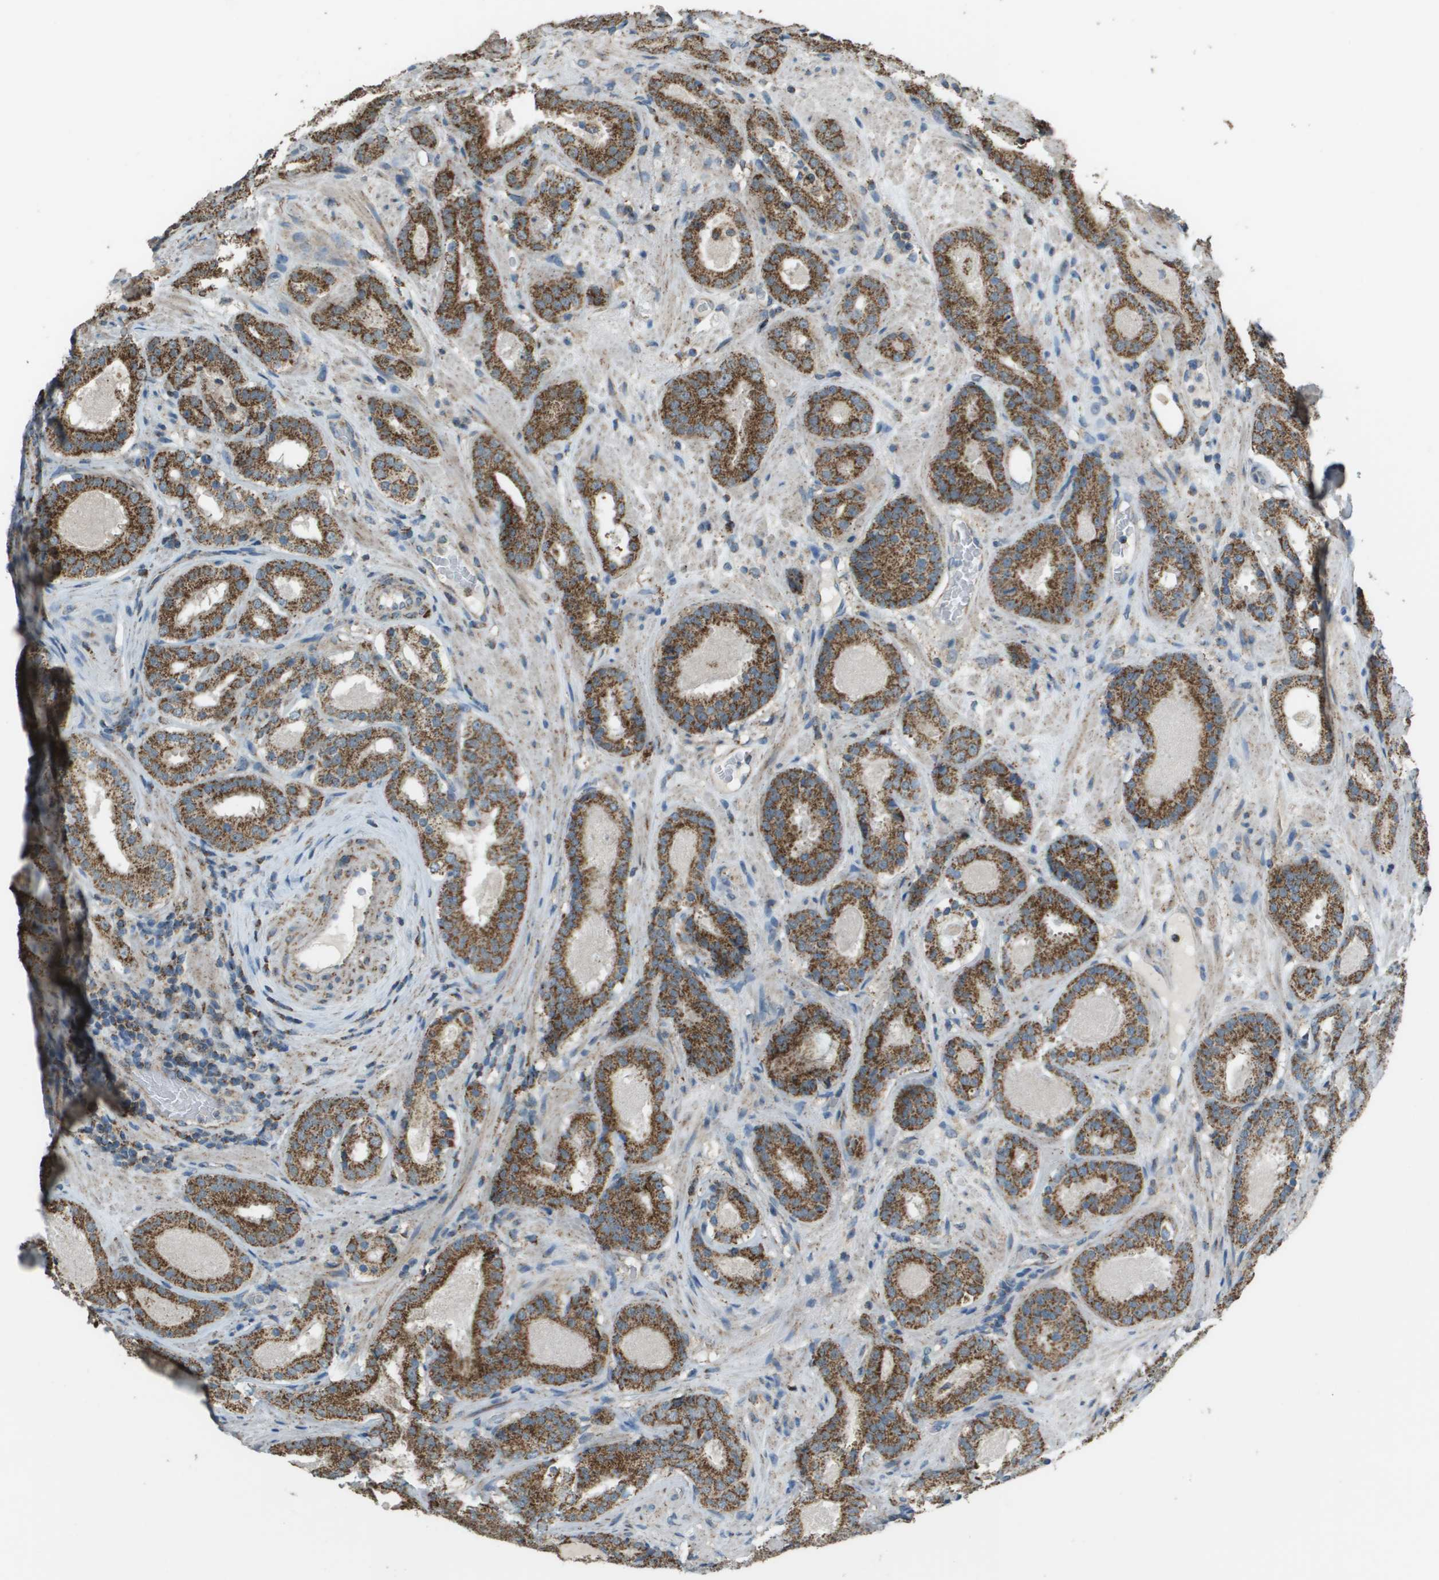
{"staining": {"intensity": "moderate", "quantity": ">75%", "location": "cytoplasmic/membranous"}, "tissue": "prostate cancer", "cell_type": "Tumor cells", "image_type": "cancer", "snomed": [{"axis": "morphology", "description": "Adenocarcinoma, Low grade"}, {"axis": "topography", "description": "Prostate"}], "caption": "About >75% of tumor cells in human prostate cancer reveal moderate cytoplasmic/membranous protein staining as visualized by brown immunohistochemical staining.", "gene": "FH", "patient": {"sex": "male", "age": 69}}